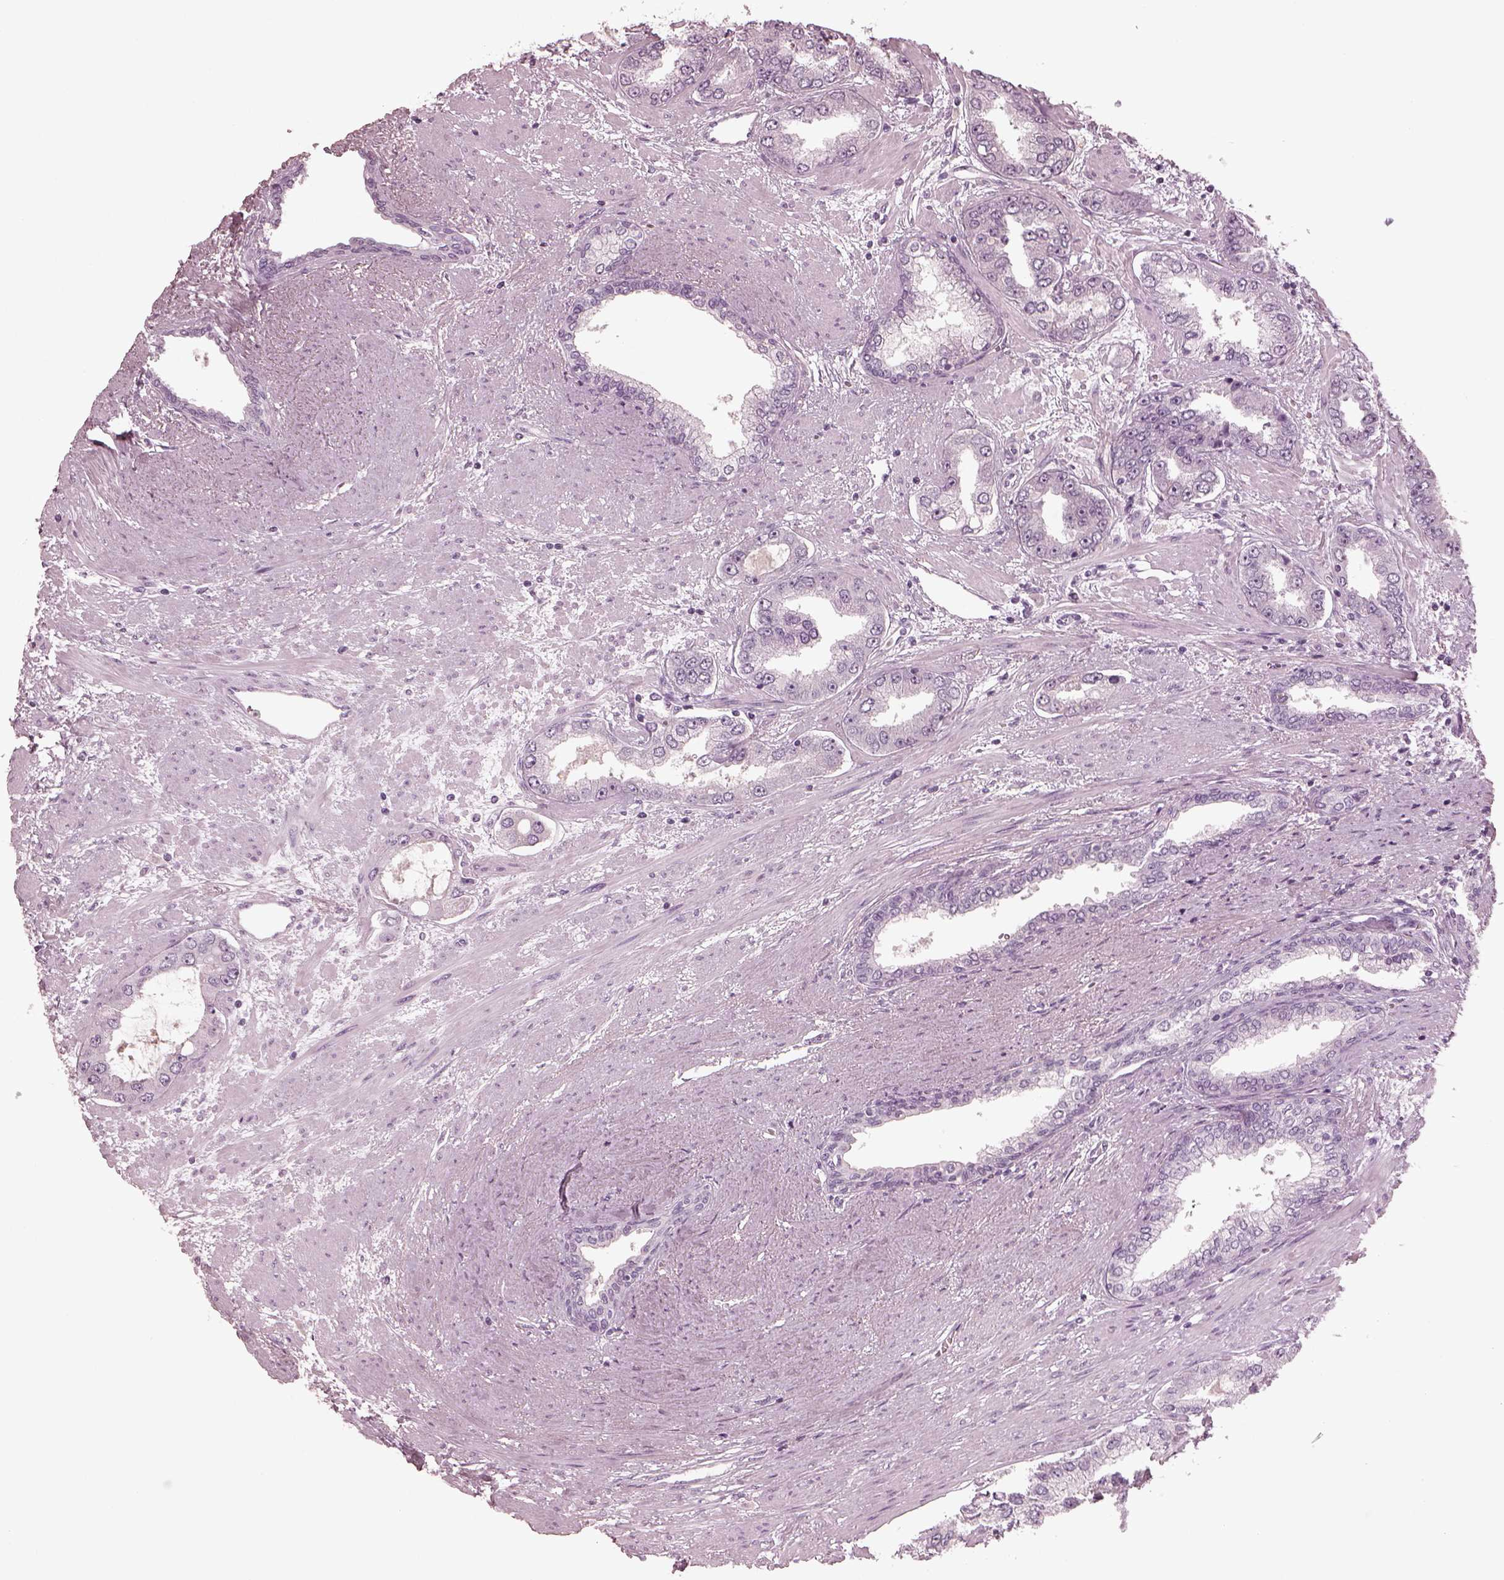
{"staining": {"intensity": "negative", "quantity": "none", "location": "none"}, "tissue": "prostate cancer", "cell_type": "Tumor cells", "image_type": "cancer", "snomed": [{"axis": "morphology", "description": "Adenocarcinoma, Low grade"}, {"axis": "topography", "description": "Prostate"}], "caption": "Immunohistochemical staining of prostate adenocarcinoma (low-grade) shows no significant positivity in tumor cells. (Brightfield microscopy of DAB (3,3'-diaminobenzidine) IHC at high magnification).", "gene": "C2orf81", "patient": {"sex": "male", "age": 60}}